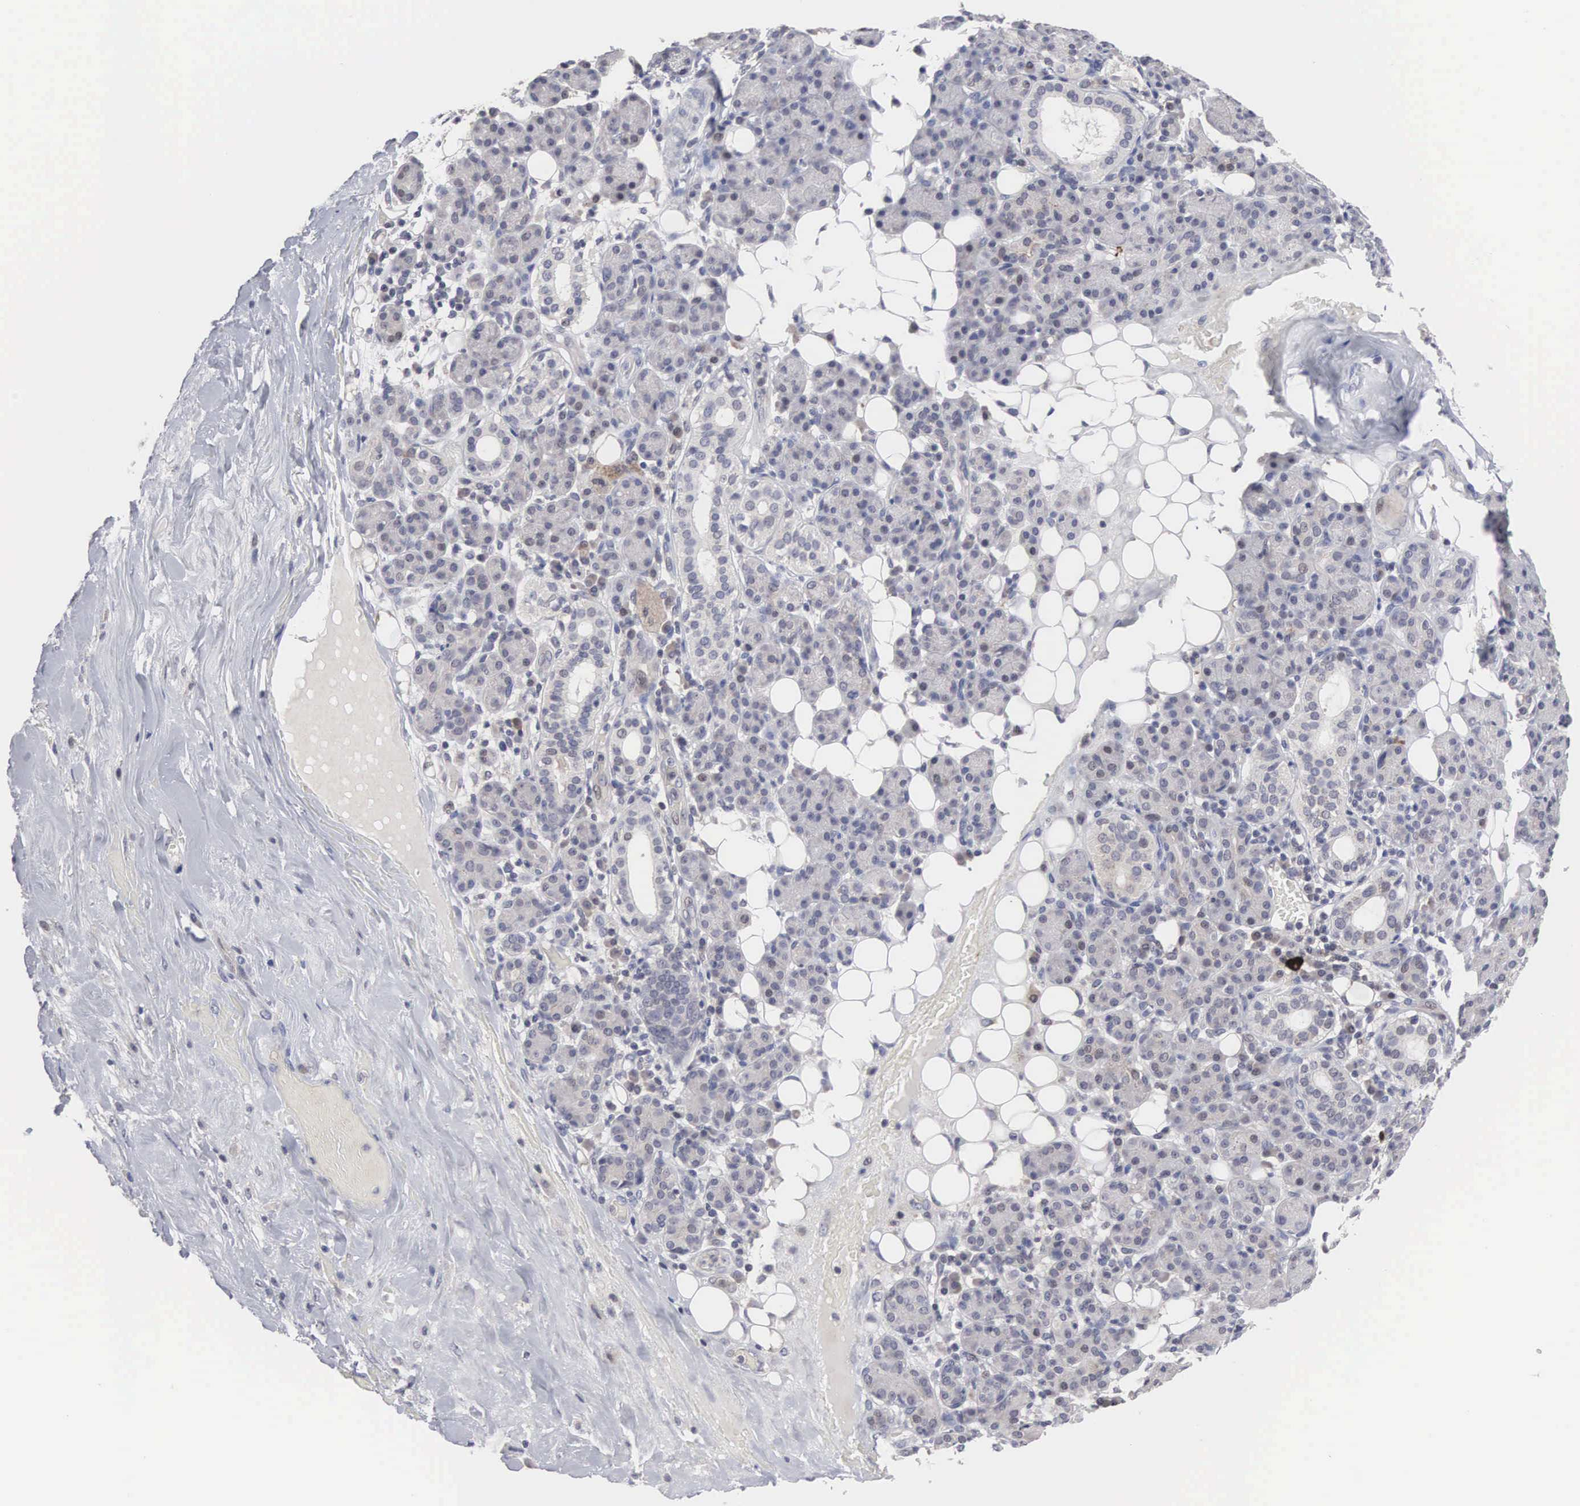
{"staining": {"intensity": "negative", "quantity": "none", "location": "none"}, "tissue": "skin cancer", "cell_type": "Tumor cells", "image_type": "cancer", "snomed": [{"axis": "morphology", "description": "Squamous cell carcinoma, NOS"}, {"axis": "topography", "description": "Skin"}], "caption": "An IHC photomicrograph of skin cancer is shown. There is no staining in tumor cells of skin cancer.", "gene": "ACOT4", "patient": {"sex": "male", "age": 84}}